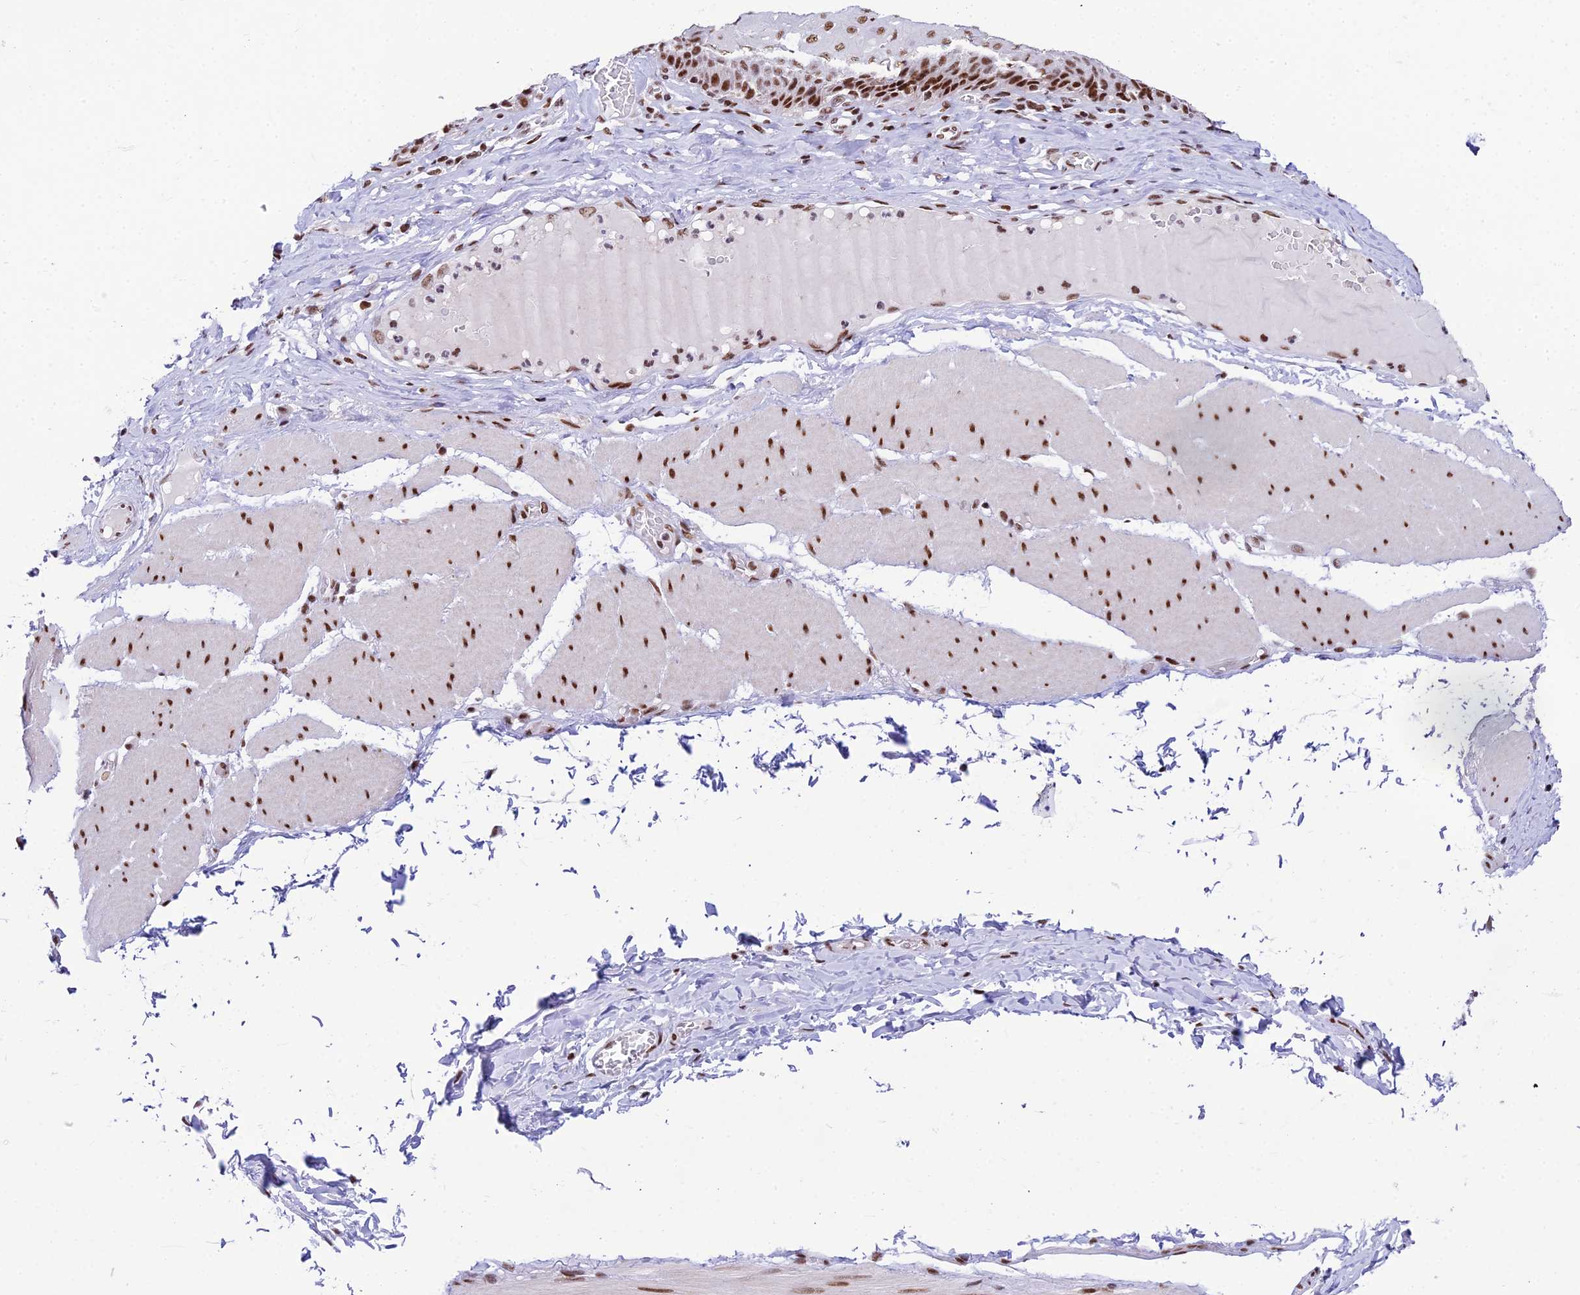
{"staining": {"intensity": "strong", "quantity": ">75%", "location": "nuclear"}, "tissue": "esophagus", "cell_type": "Squamous epithelial cells", "image_type": "normal", "snomed": [{"axis": "morphology", "description": "Normal tissue, NOS"}, {"axis": "topography", "description": "Esophagus"}], "caption": "Squamous epithelial cells exhibit strong nuclear expression in about >75% of cells in unremarkable esophagus.", "gene": "USP22", "patient": {"sex": "male", "age": 60}}